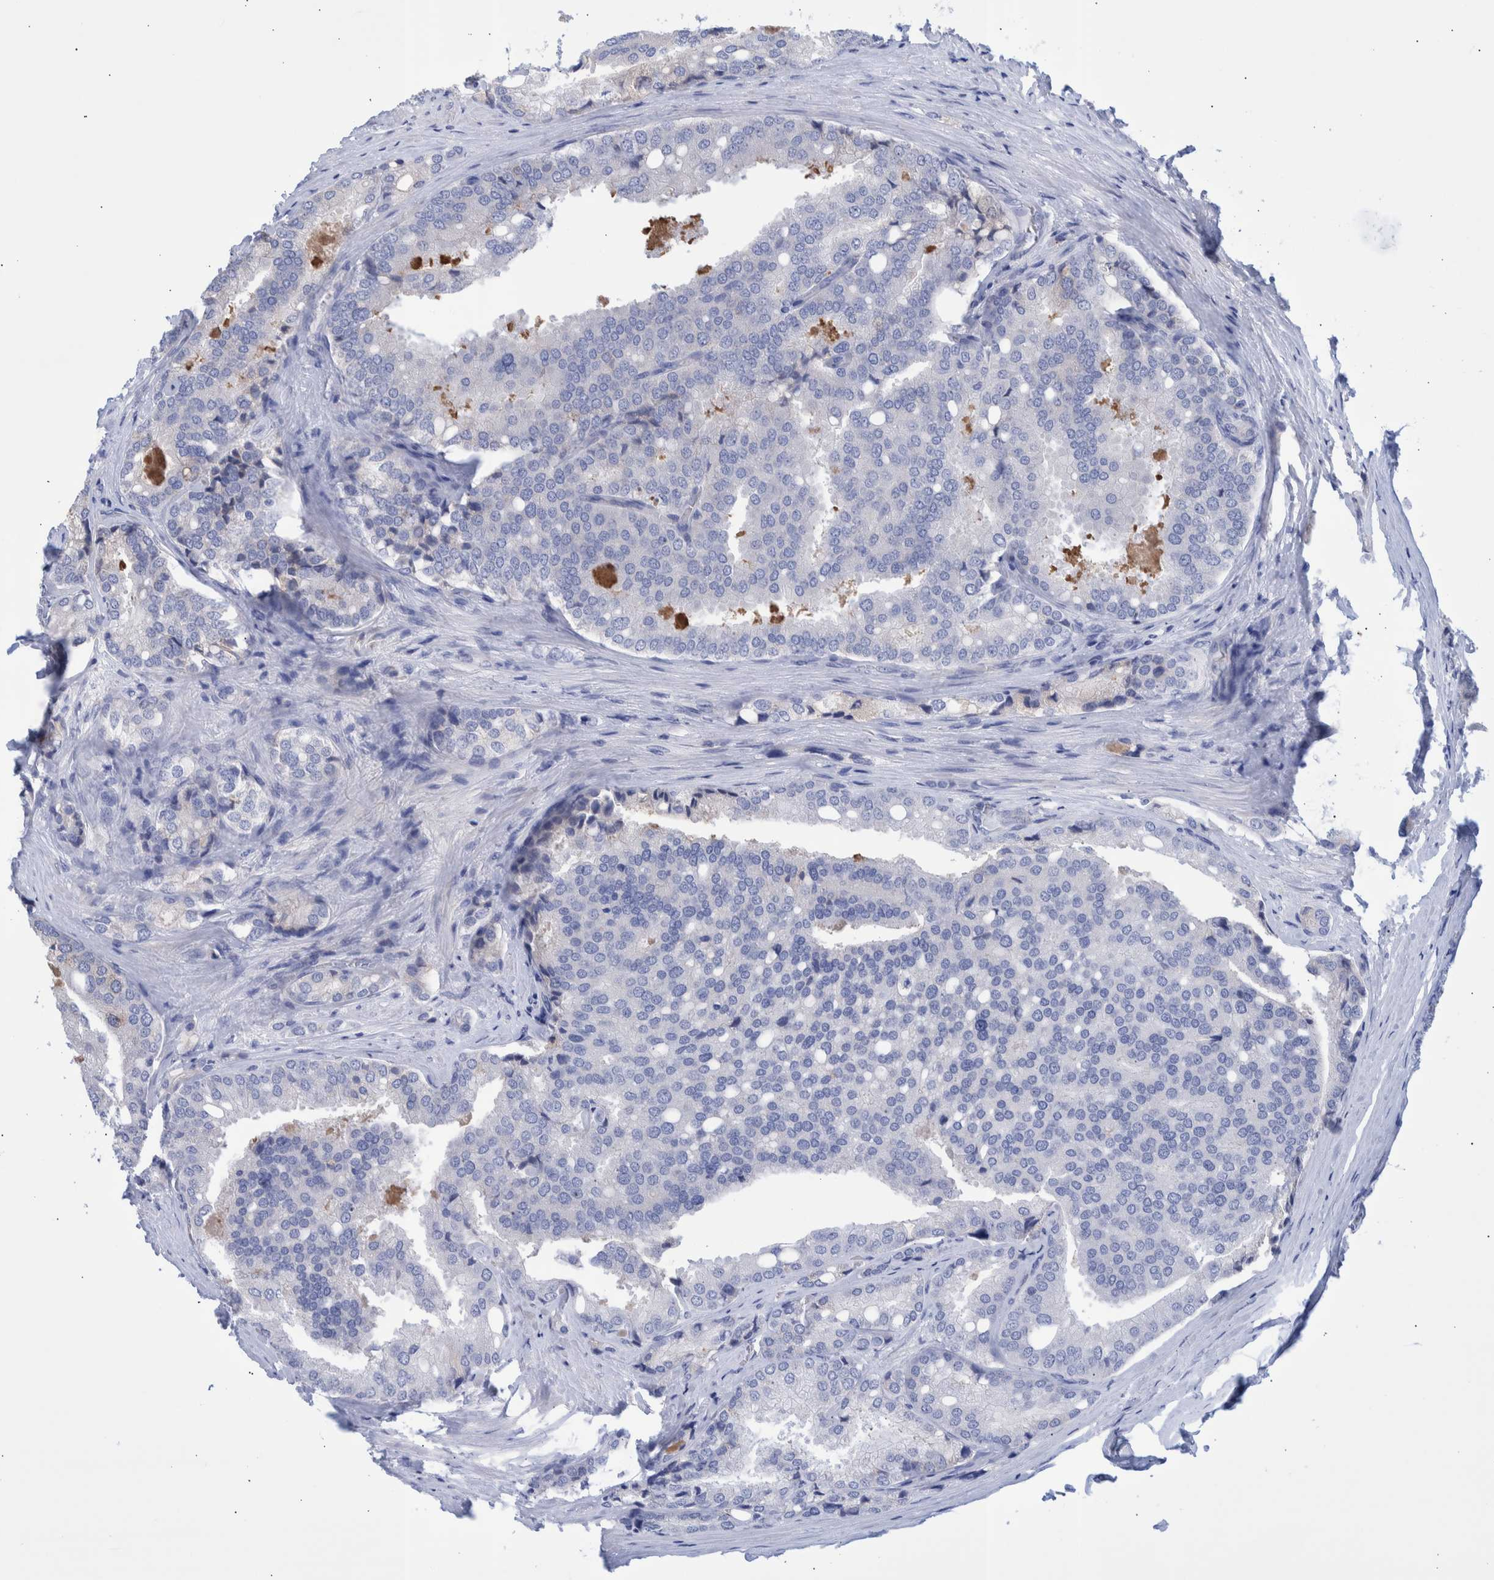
{"staining": {"intensity": "negative", "quantity": "none", "location": "none"}, "tissue": "prostate cancer", "cell_type": "Tumor cells", "image_type": "cancer", "snomed": [{"axis": "morphology", "description": "Adenocarcinoma, High grade"}, {"axis": "topography", "description": "Prostate"}], "caption": "This is a photomicrograph of immunohistochemistry staining of prostate cancer, which shows no positivity in tumor cells.", "gene": "DLL4", "patient": {"sex": "male", "age": 50}}